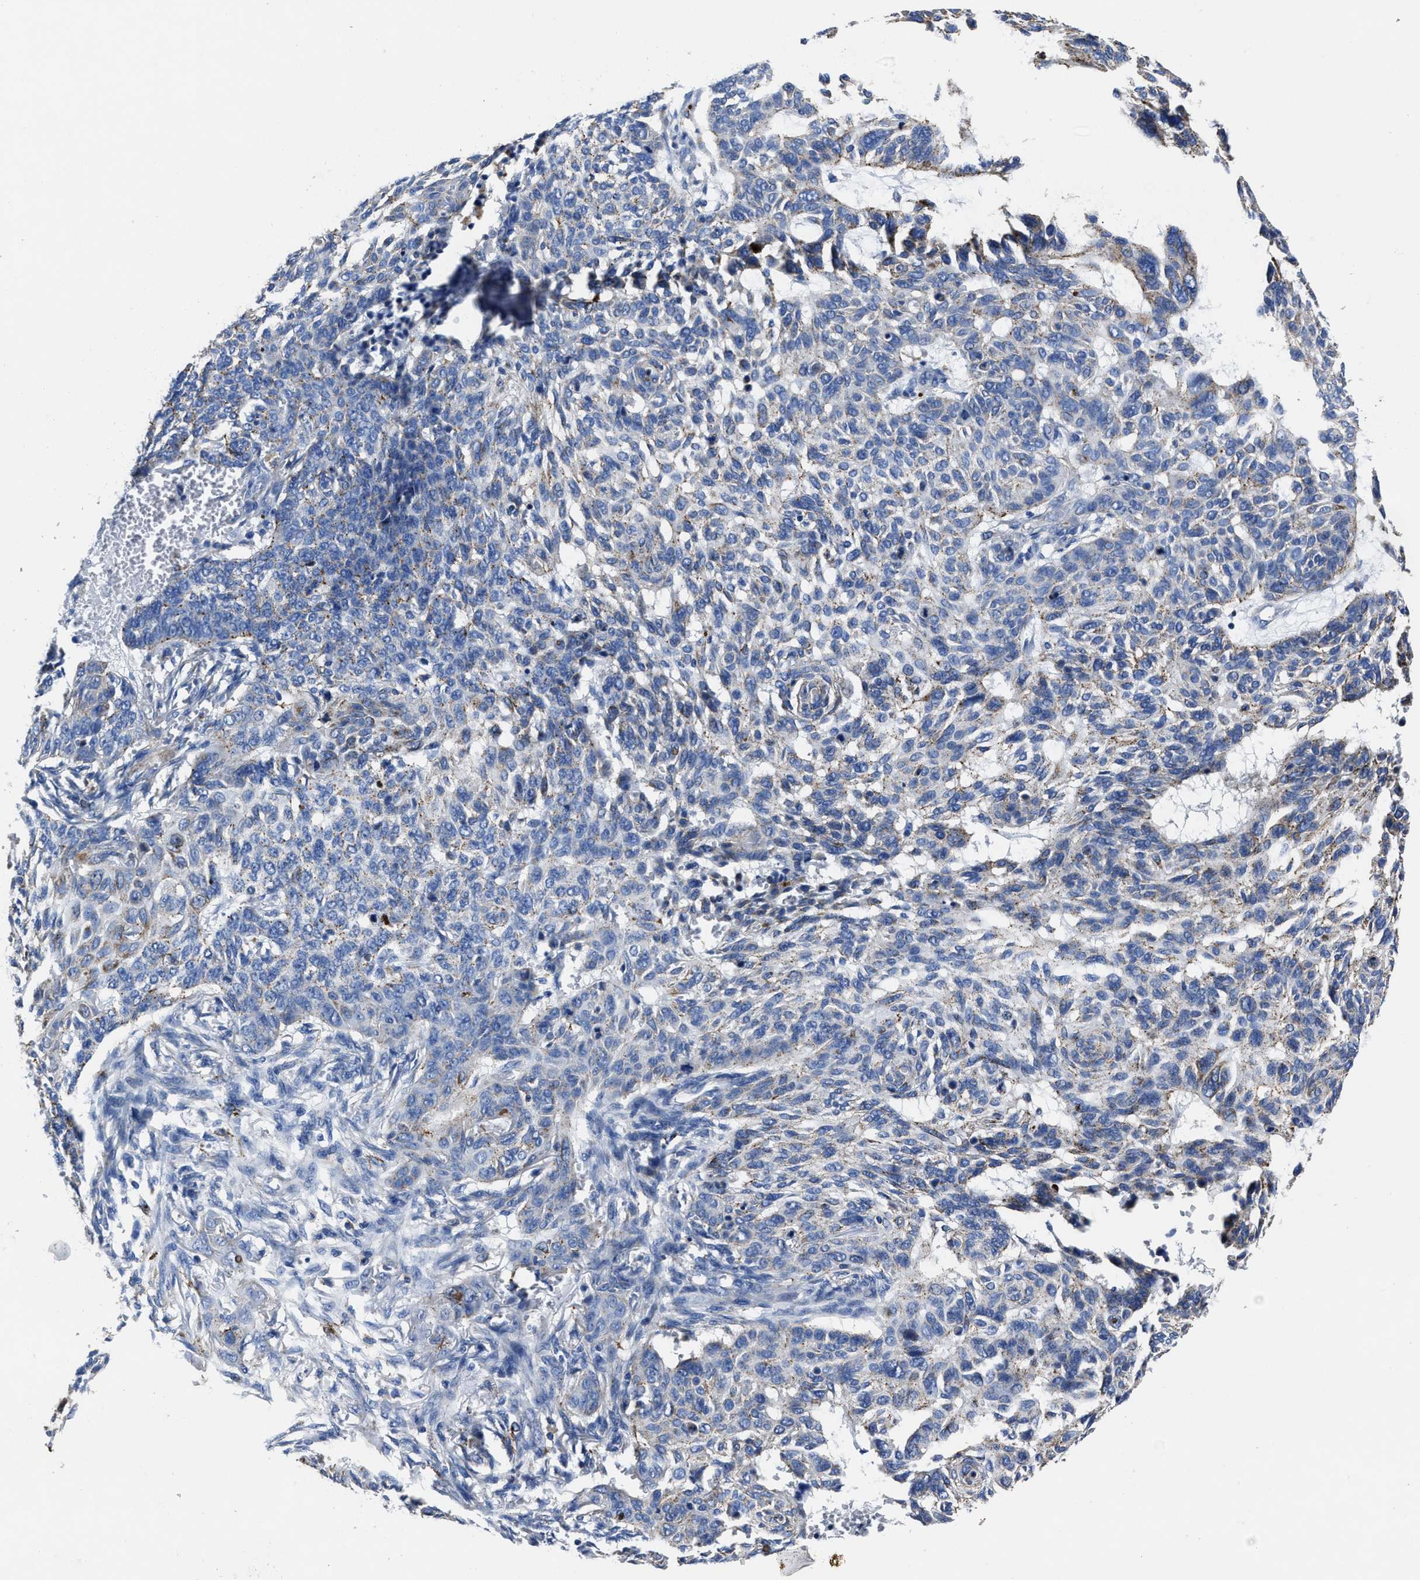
{"staining": {"intensity": "negative", "quantity": "none", "location": "none"}, "tissue": "skin cancer", "cell_type": "Tumor cells", "image_type": "cancer", "snomed": [{"axis": "morphology", "description": "Basal cell carcinoma"}, {"axis": "topography", "description": "Skin"}], "caption": "IHC micrograph of neoplastic tissue: human basal cell carcinoma (skin) stained with DAB (3,3'-diaminobenzidine) displays no significant protein positivity in tumor cells.", "gene": "LAMTOR4", "patient": {"sex": "male", "age": 85}}